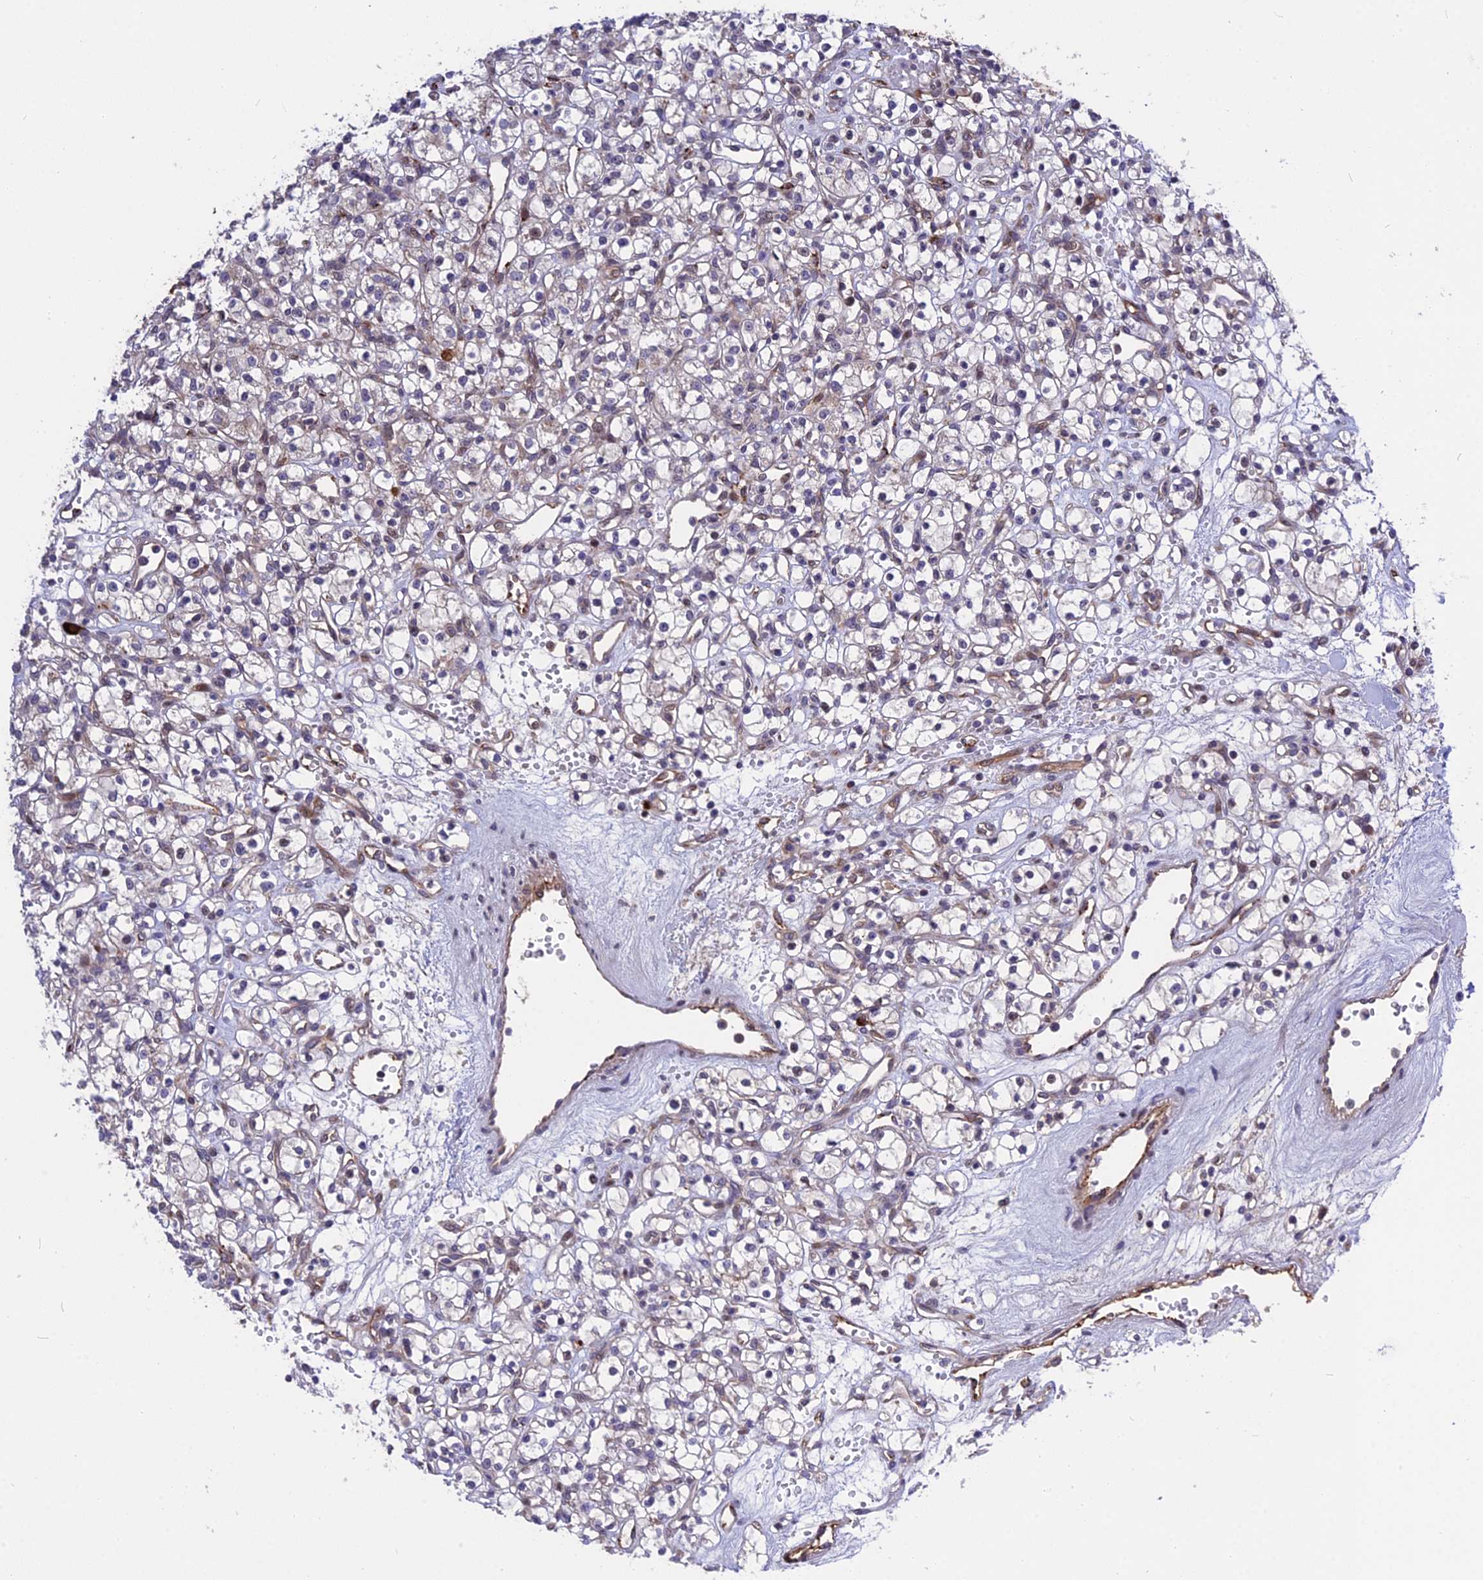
{"staining": {"intensity": "weak", "quantity": "<25%", "location": "cytoplasmic/membranous"}, "tissue": "renal cancer", "cell_type": "Tumor cells", "image_type": "cancer", "snomed": [{"axis": "morphology", "description": "Adenocarcinoma, NOS"}, {"axis": "topography", "description": "Kidney"}], "caption": "This is a micrograph of IHC staining of renal adenocarcinoma, which shows no positivity in tumor cells. The staining was performed using DAB (3,3'-diaminobenzidine) to visualize the protein expression in brown, while the nuclei were stained in blue with hematoxylin (Magnification: 20x).", "gene": "MFSD2A", "patient": {"sex": "female", "age": 59}}